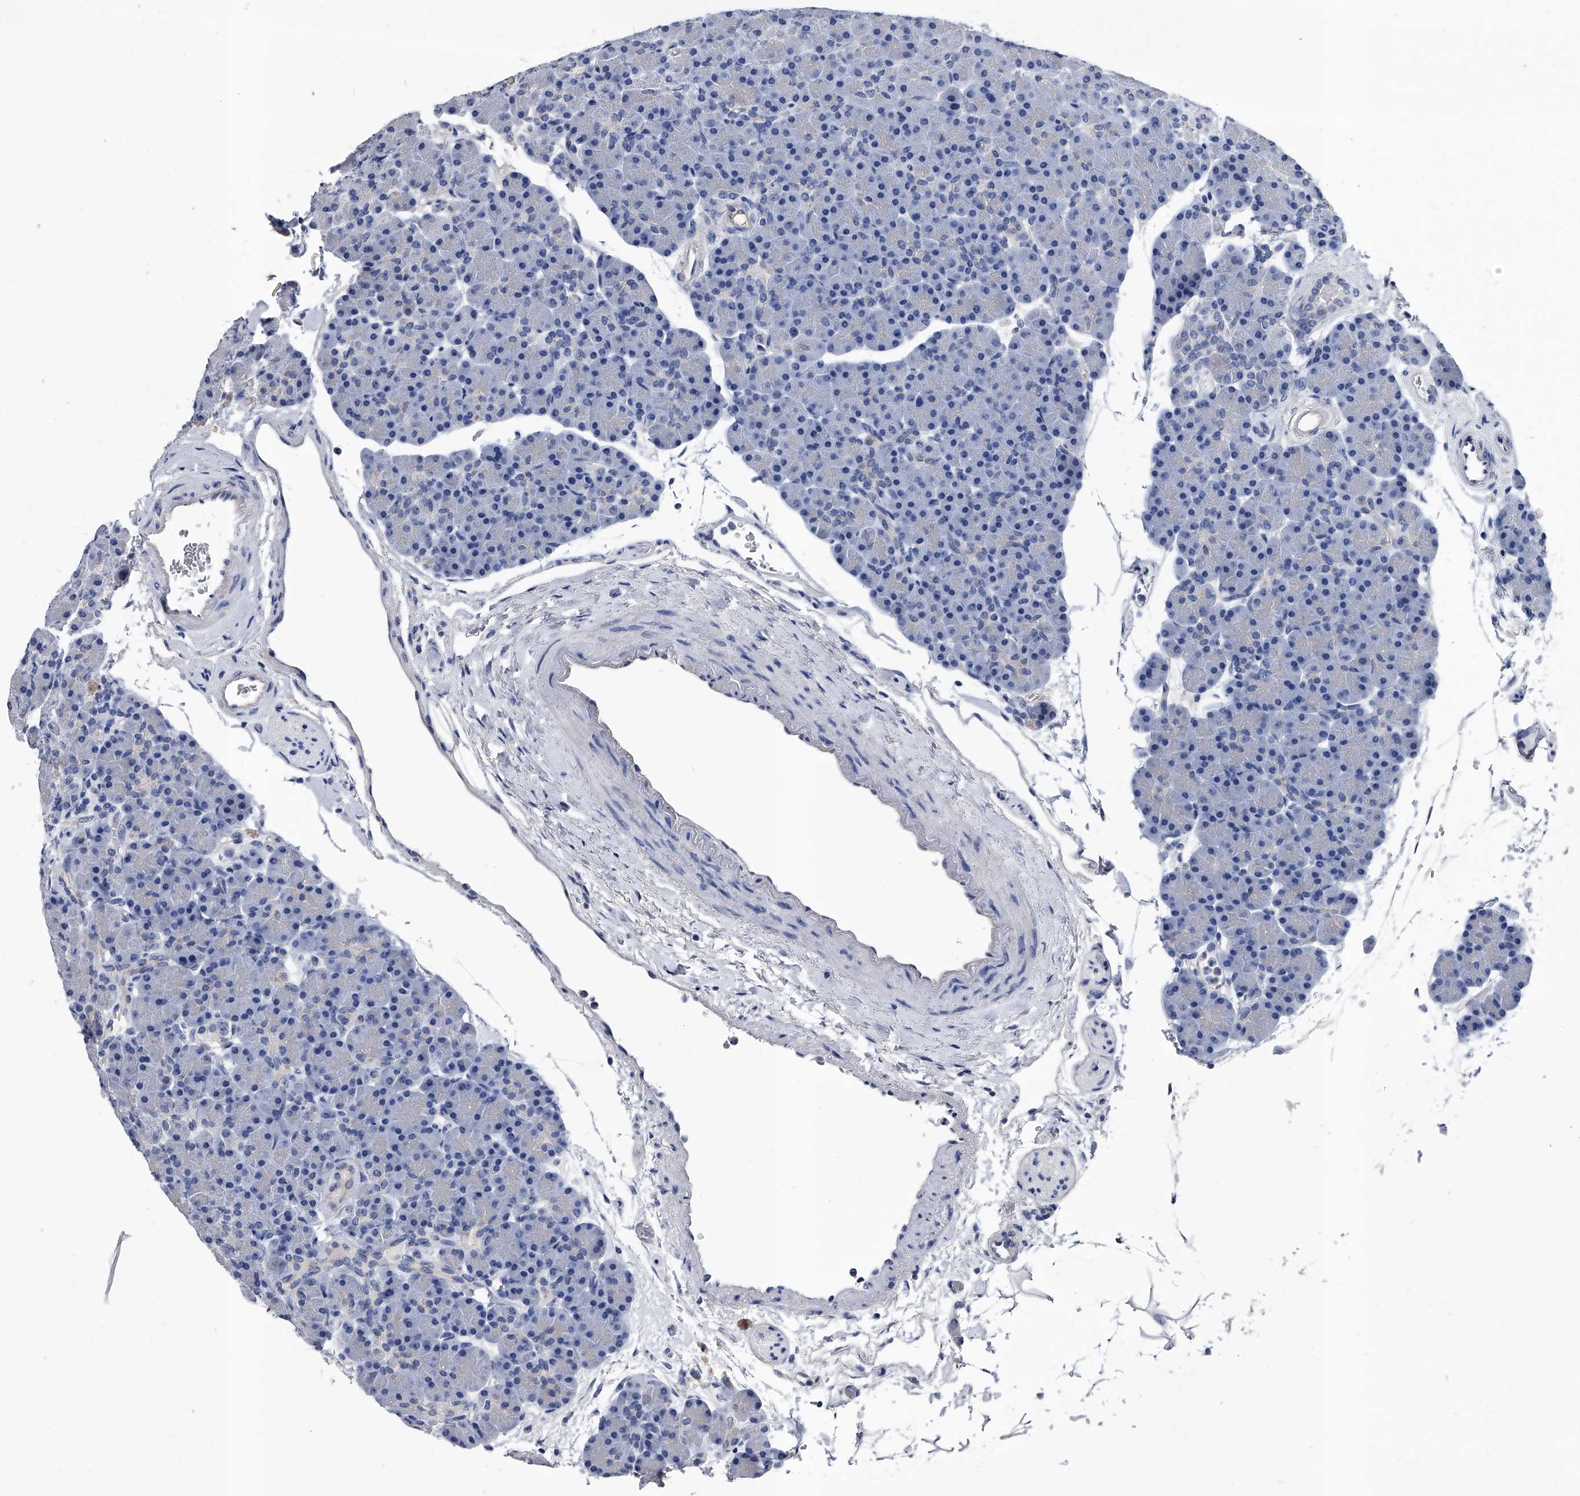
{"staining": {"intensity": "negative", "quantity": "none", "location": "none"}, "tissue": "pancreas", "cell_type": "Exocrine glandular cells", "image_type": "normal", "snomed": [{"axis": "morphology", "description": "Normal tissue, NOS"}, {"axis": "topography", "description": "Pancreas"}], "caption": "High power microscopy micrograph of an immunohistochemistry histopathology image of normal pancreas, revealing no significant staining in exocrine glandular cells. Brightfield microscopy of IHC stained with DAB (3,3'-diaminobenzidine) (brown) and hematoxylin (blue), captured at high magnification.", "gene": "EFCAB7", "patient": {"sex": "female", "age": 43}}